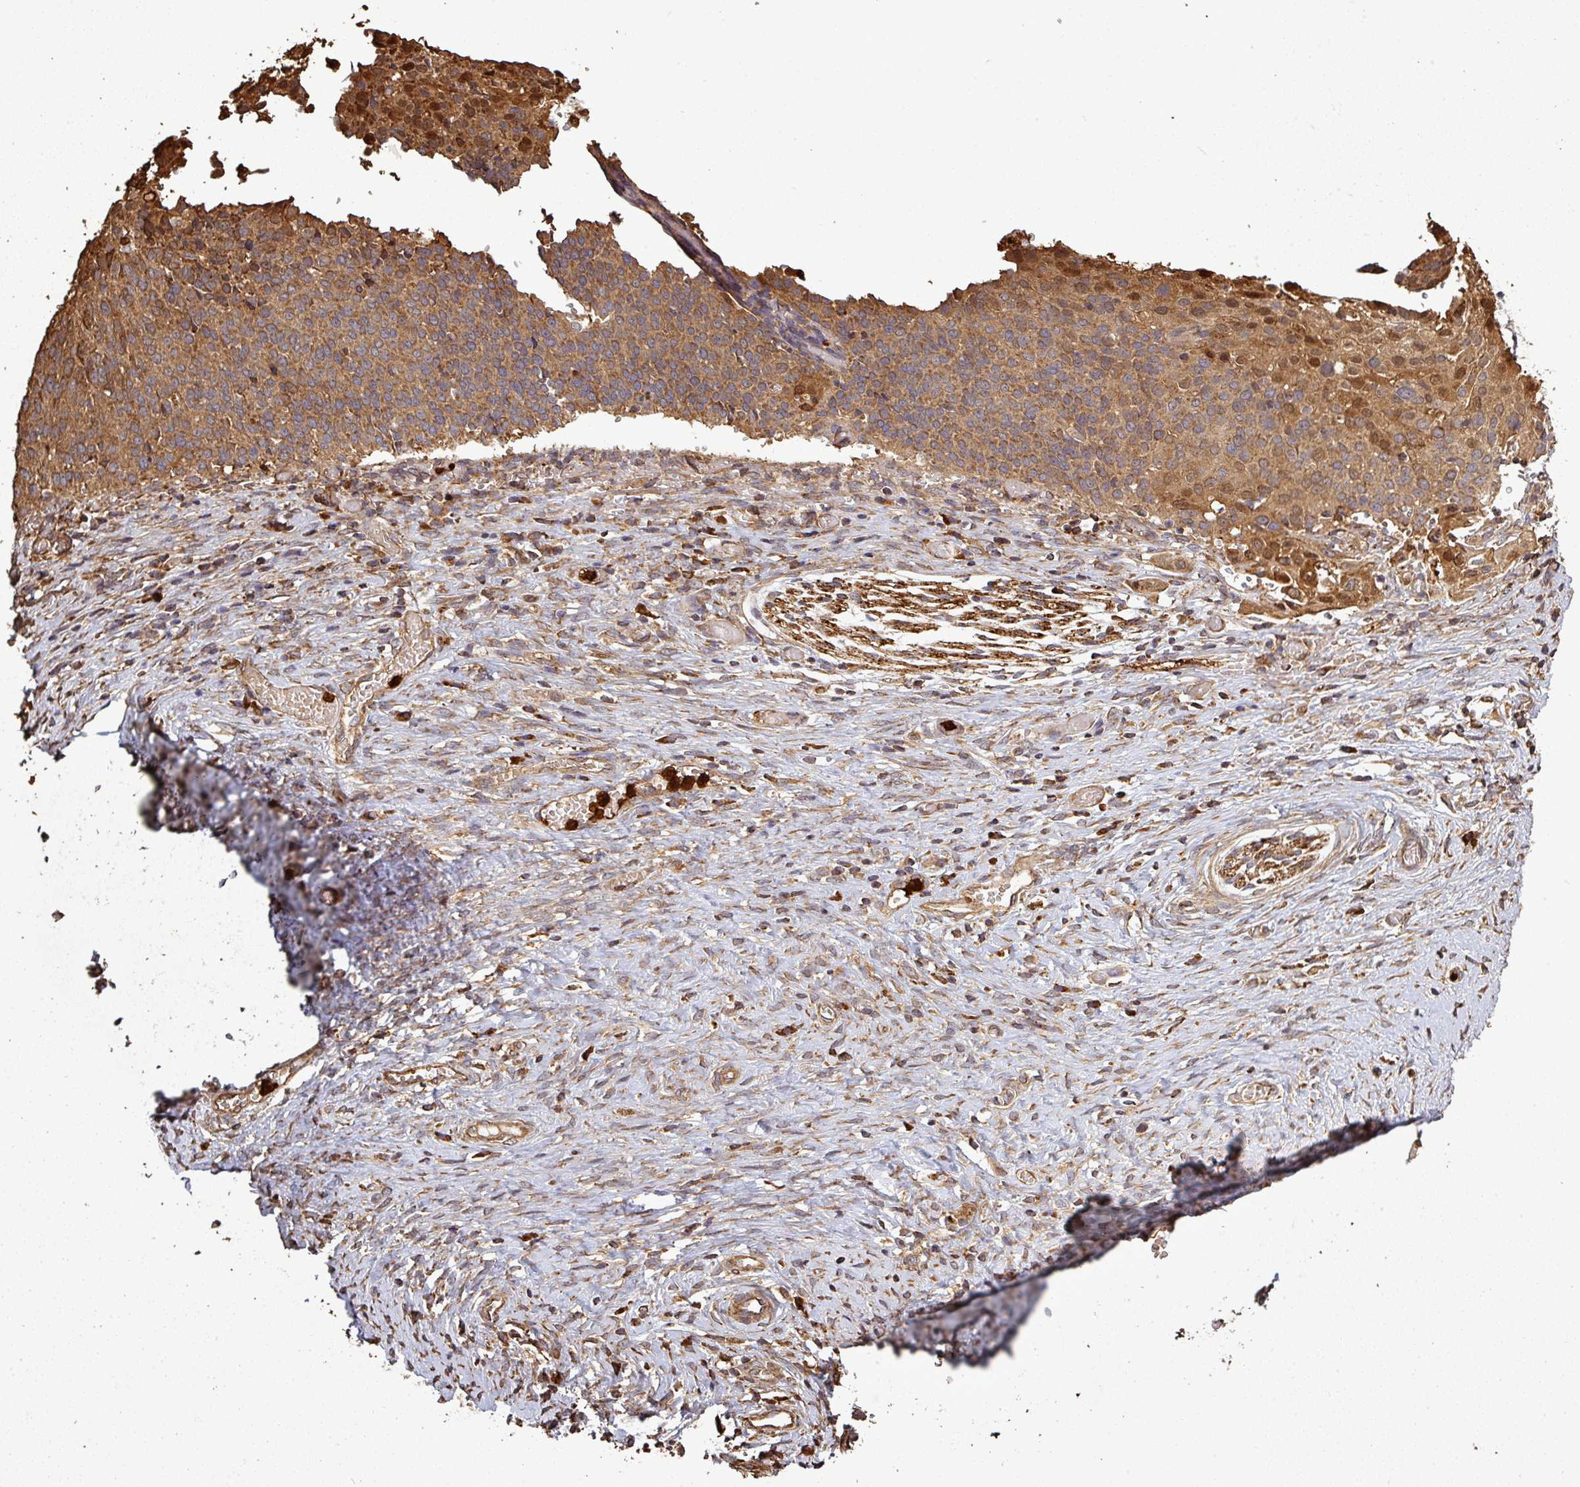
{"staining": {"intensity": "moderate", "quantity": ">75%", "location": "cytoplasmic/membranous,nuclear"}, "tissue": "cervical cancer", "cell_type": "Tumor cells", "image_type": "cancer", "snomed": [{"axis": "morphology", "description": "Squamous cell carcinoma, NOS"}, {"axis": "topography", "description": "Cervix"}], "caption": "Cervical cancer was stained to show a protein in brown. There is medium levels of moderate cytoplasmic/membranous and nuclear expression in about >75% of tumor cells.", "gene": "PLEKHM1", "patient": {"sex": "female", "age": 44}}